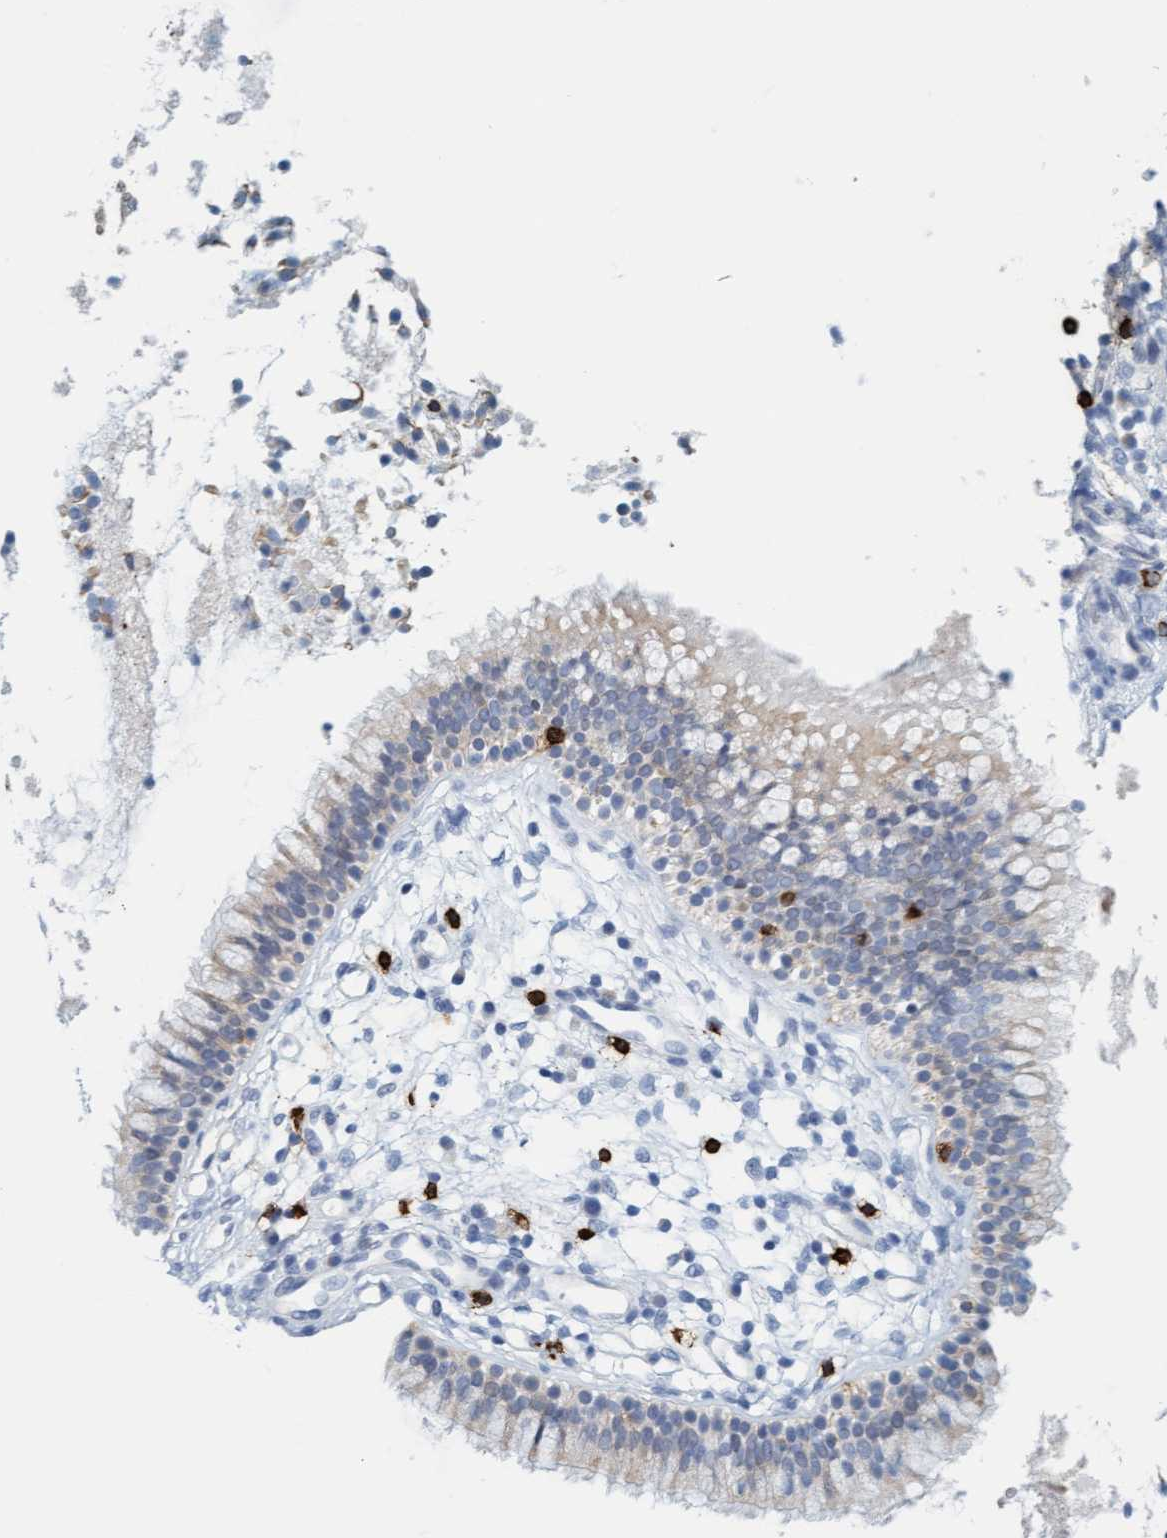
{"staining": {"intensity": "weak", "quantity": ">75%", "location": "cytoplasmic/membranous"}, "tissue": "nasopharynx", "cell_type": "Respiratory epithelial cells", "image_type": "normal", "snomed": [{"axis": "morphology", "description": "Normal tissue, NOS"}, {"axis": "topography", "description": "Nasopharynx"}], "caption": "Respiratory epithelial cells exhibit low levels of weak cytoplasmic/membranous positivity in approximately >75% of cells in normal human nasopharynx.", "gene": "CPA3", "patient": {"sex": "male", "age": 21}}